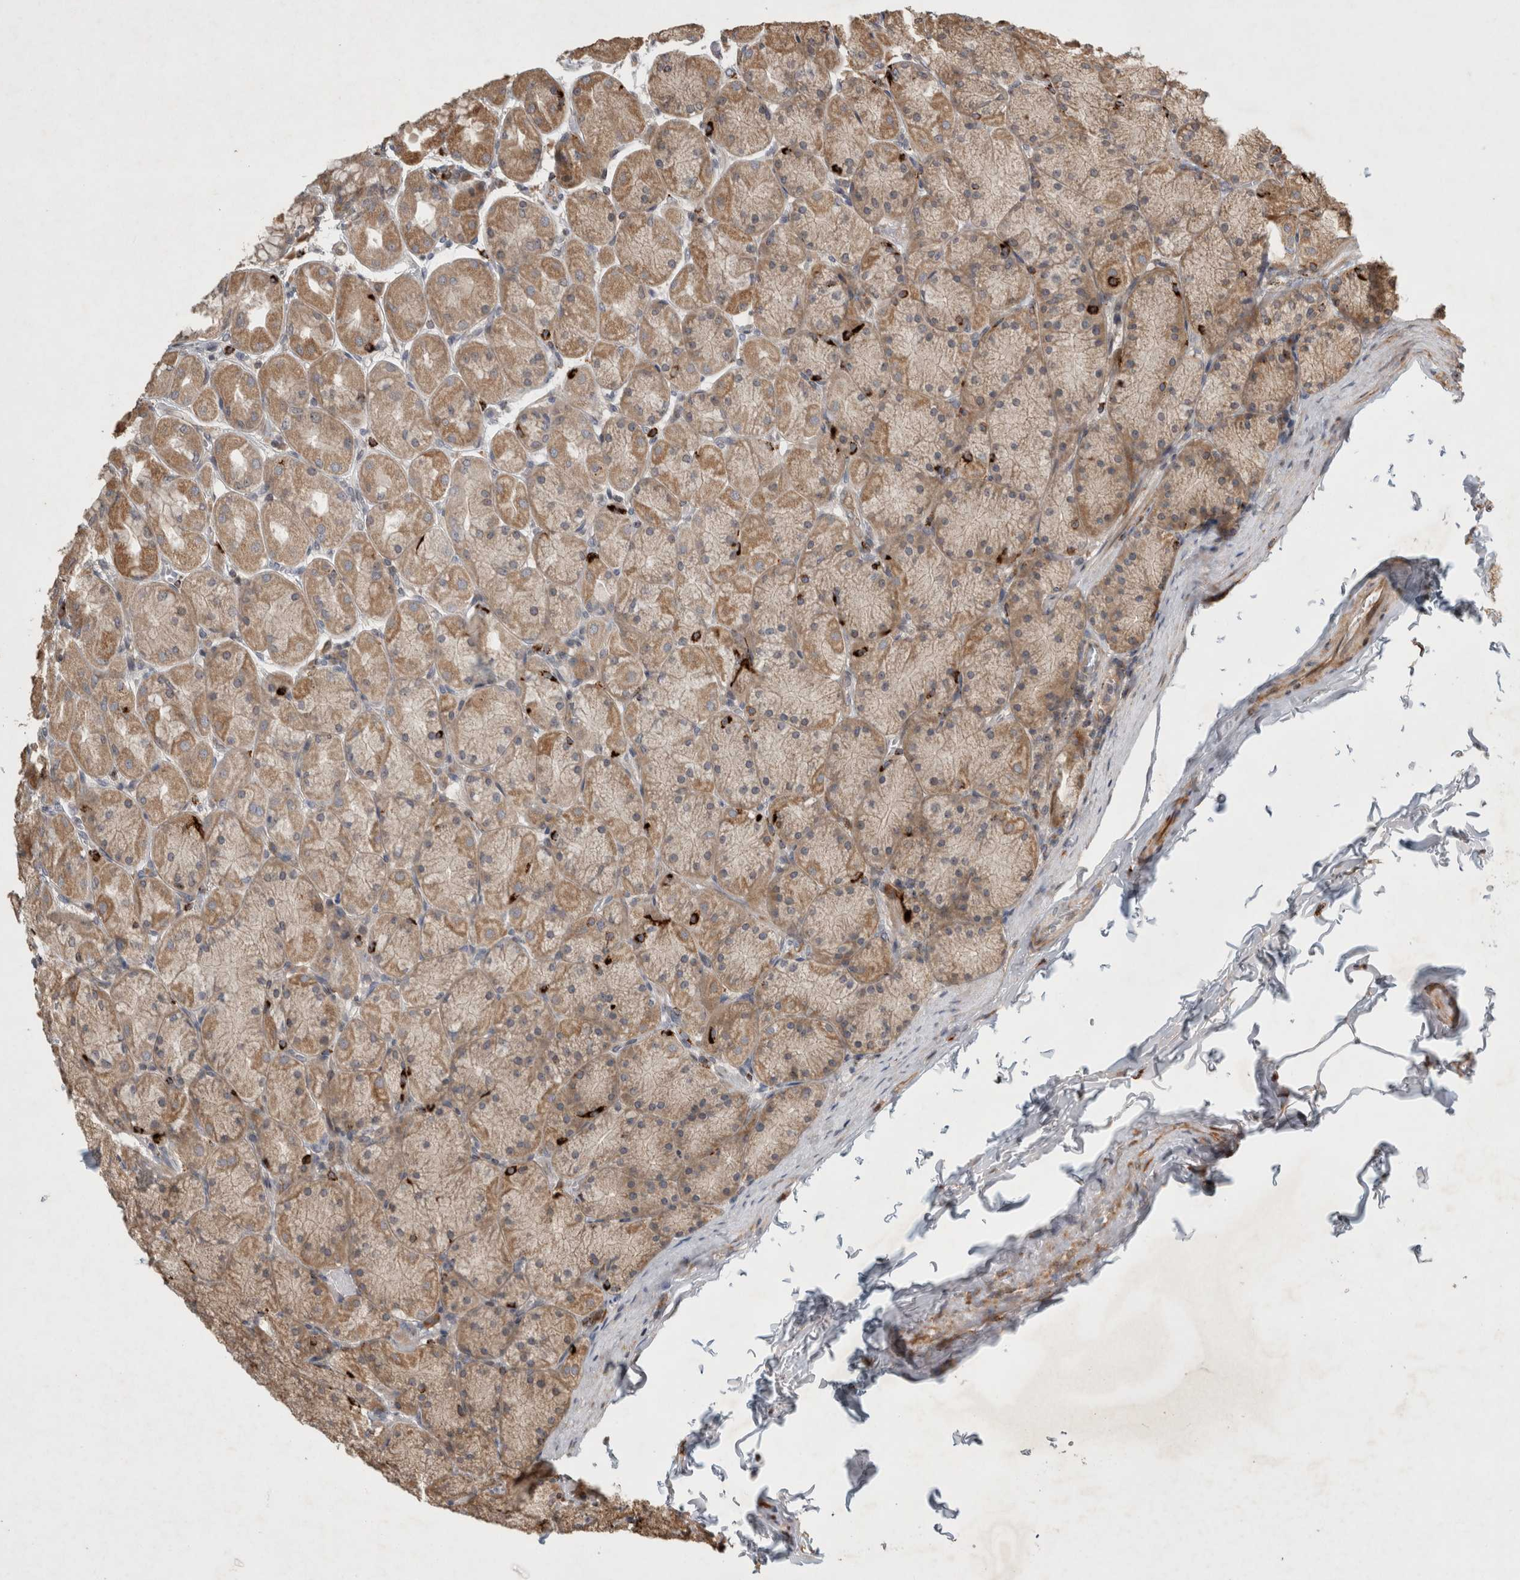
{"staining": {"intensity": "moderate", "quantity": ">75%", "location": "cytoplasmic/membranous"}, "tissue": "stomach", "cell_type": "Glandular cells", "image_type": "normal", "snomed": [{"axis": "morphology", "description": "Normal tissue, NOS"}, {"axis": "topography", "description": "Stomach, upper"}], "caption": "Immunohistochemistry staining of benign stomach, which exhibits medium levels of moderate cytoplasmic/membranous expression in approximately >75% of glandular cells indicating moderate cytoplasmic/membranous protein staining. The staining was performed using DAB (brown) for protein detection and nuclei were counterstained in hematoxylin (blue).", "gene": "SERAC1", "patient": {"sex": "female", "age": 56}}